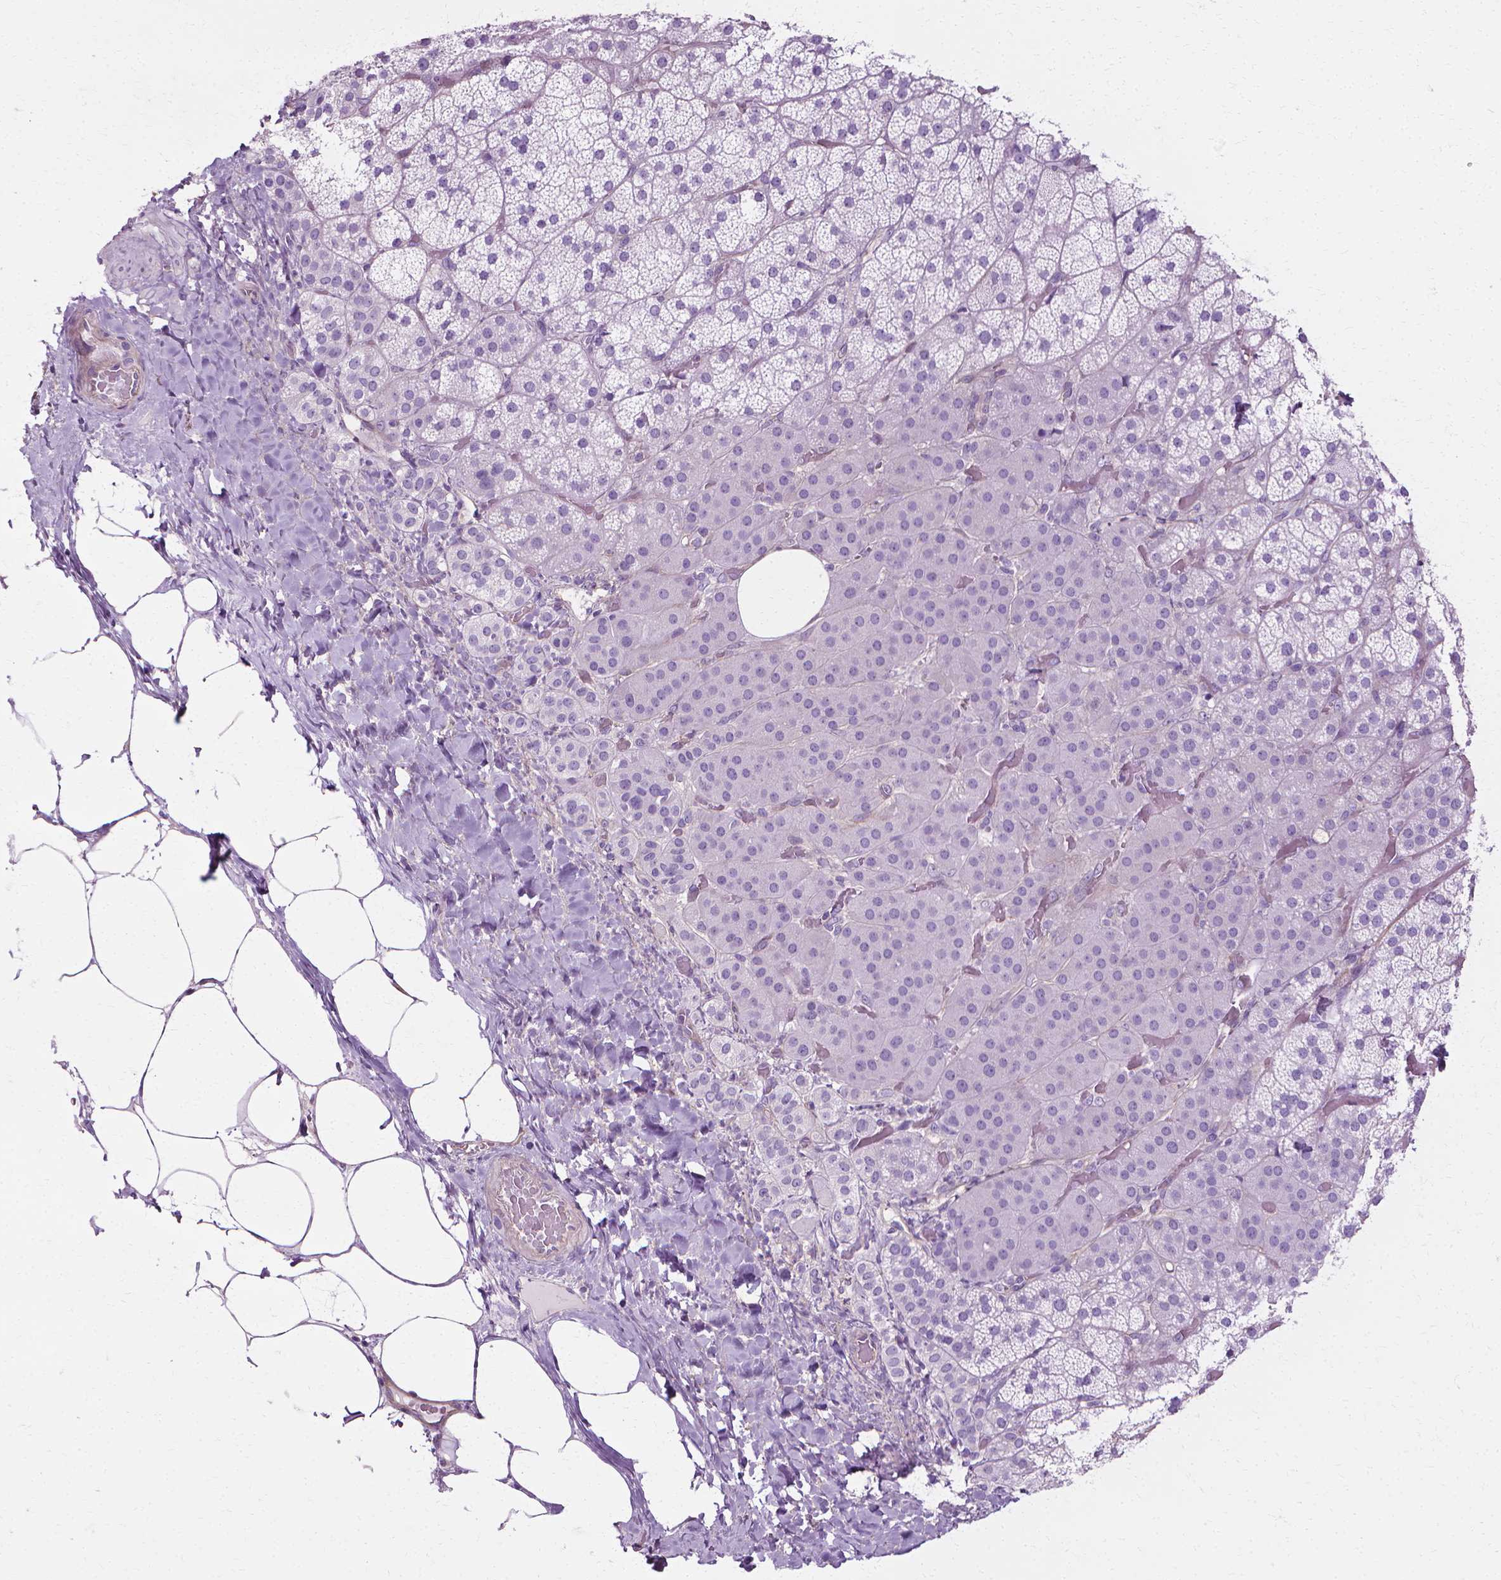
{"staining": {"intensity": "negative", "quantity": "none", "location": "none"}, "tissue": "adrenal gland", "cell_type": "Glandular cells", "image_type": "normal", "snomed": [{"axis": "morphology", "description": "Normal tissue, NOS"}, {"axis": "topography", "description": "Adrenal gland"}], "caption": "DAB immunohistochemical staining of benign adrenal gland exhibits no significant expression in glandular cells.", "gene": "CFAP157", "patient": {"sex": "male", "age": 57}}